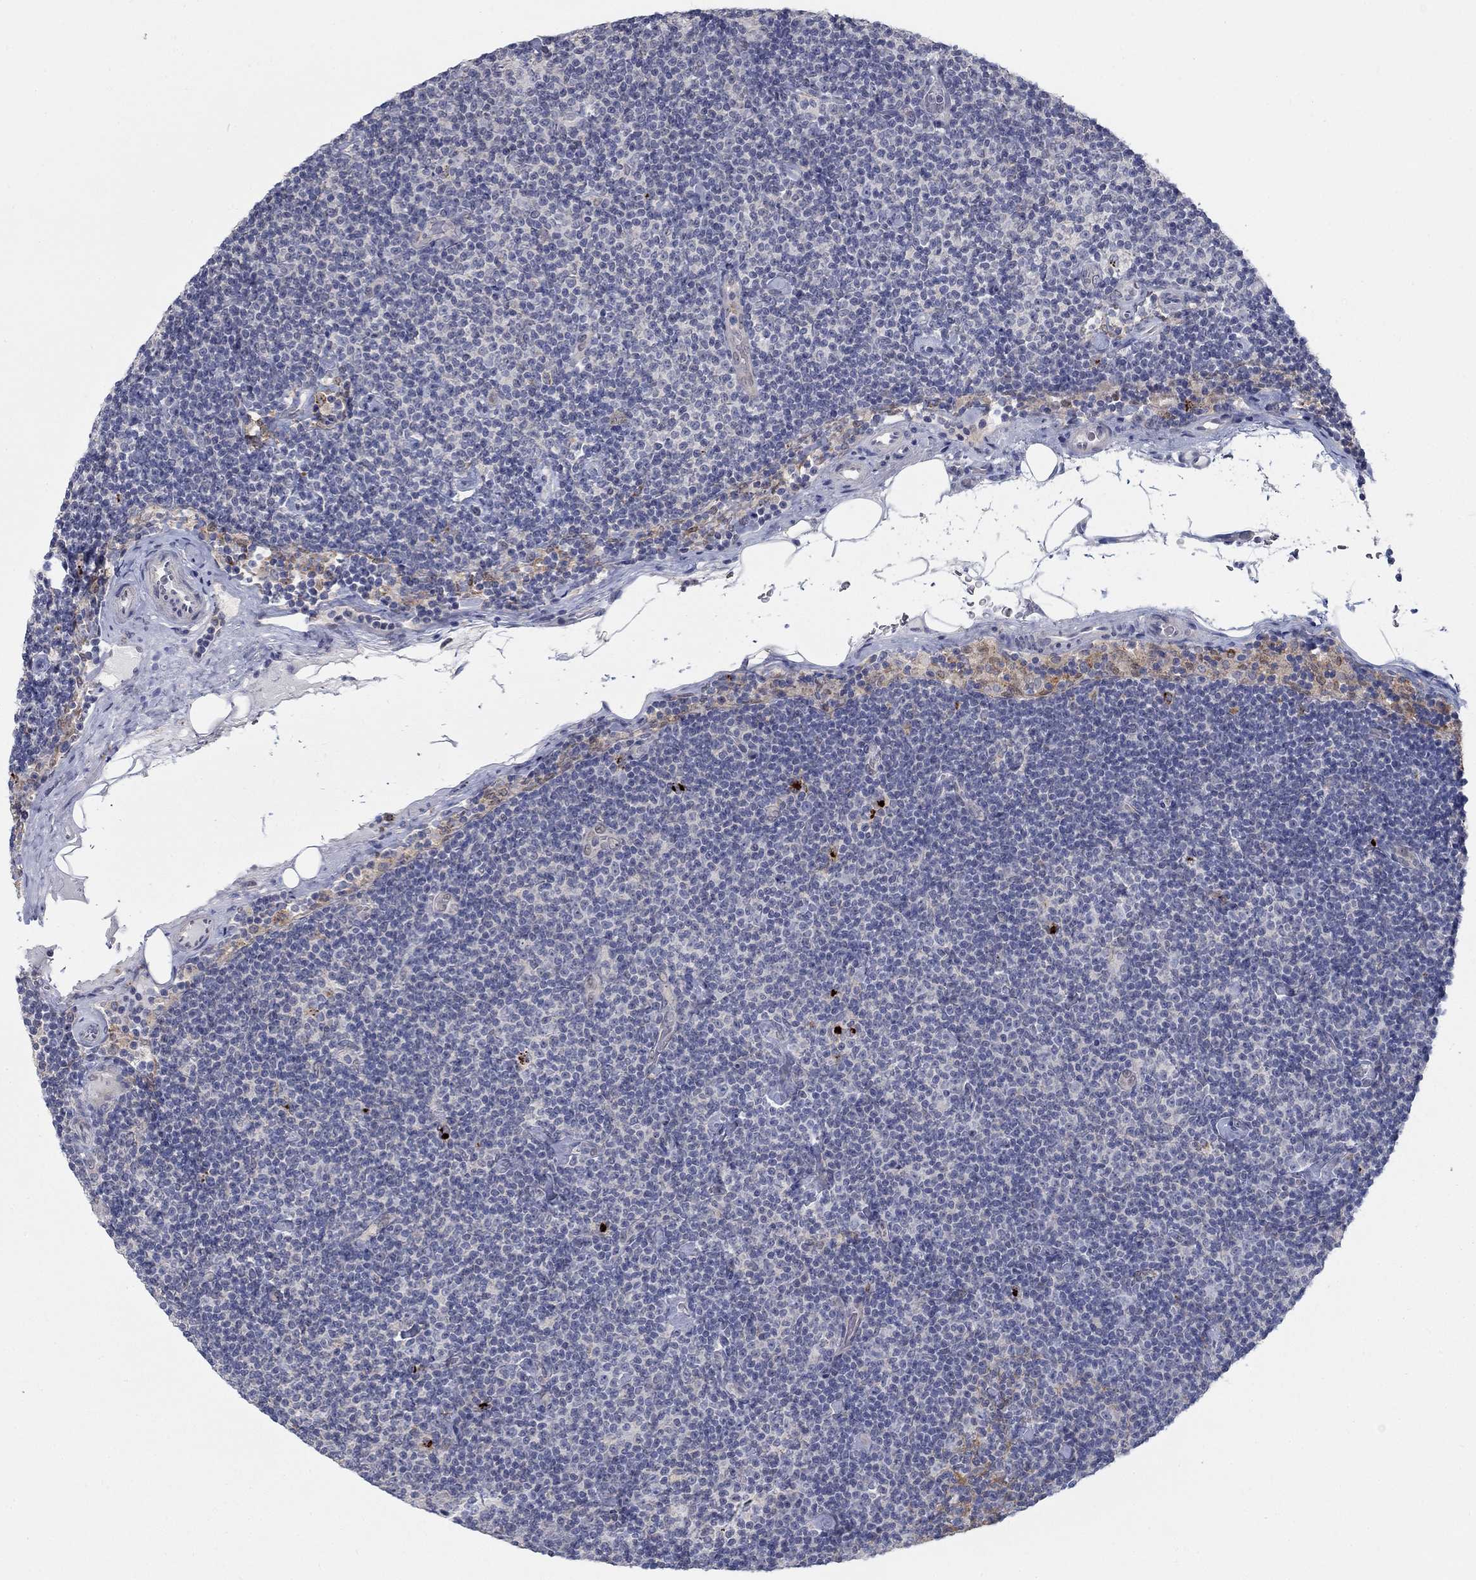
{"staining": {"intensity": "negative", "quantity": "none", "location": "none"}, "tissue": "lymphoma", "cell_type": "Tumor cells", "image_type": "cancer", "snomed": [{"axis": "morphology", "description": "Malignant lymphoma, non-Hodgkin's type, Low grade"}, {"axis": "topography", "description": "Lymph node"}], "caption": "A micrograph of malignant lymphoma, non-Hodgkin's type (low-grade) stained for a protein demonstrates no brown staining in tumor cells.", "gene": "MTSS2", "patient": {"sex": "male", "age": 81}}